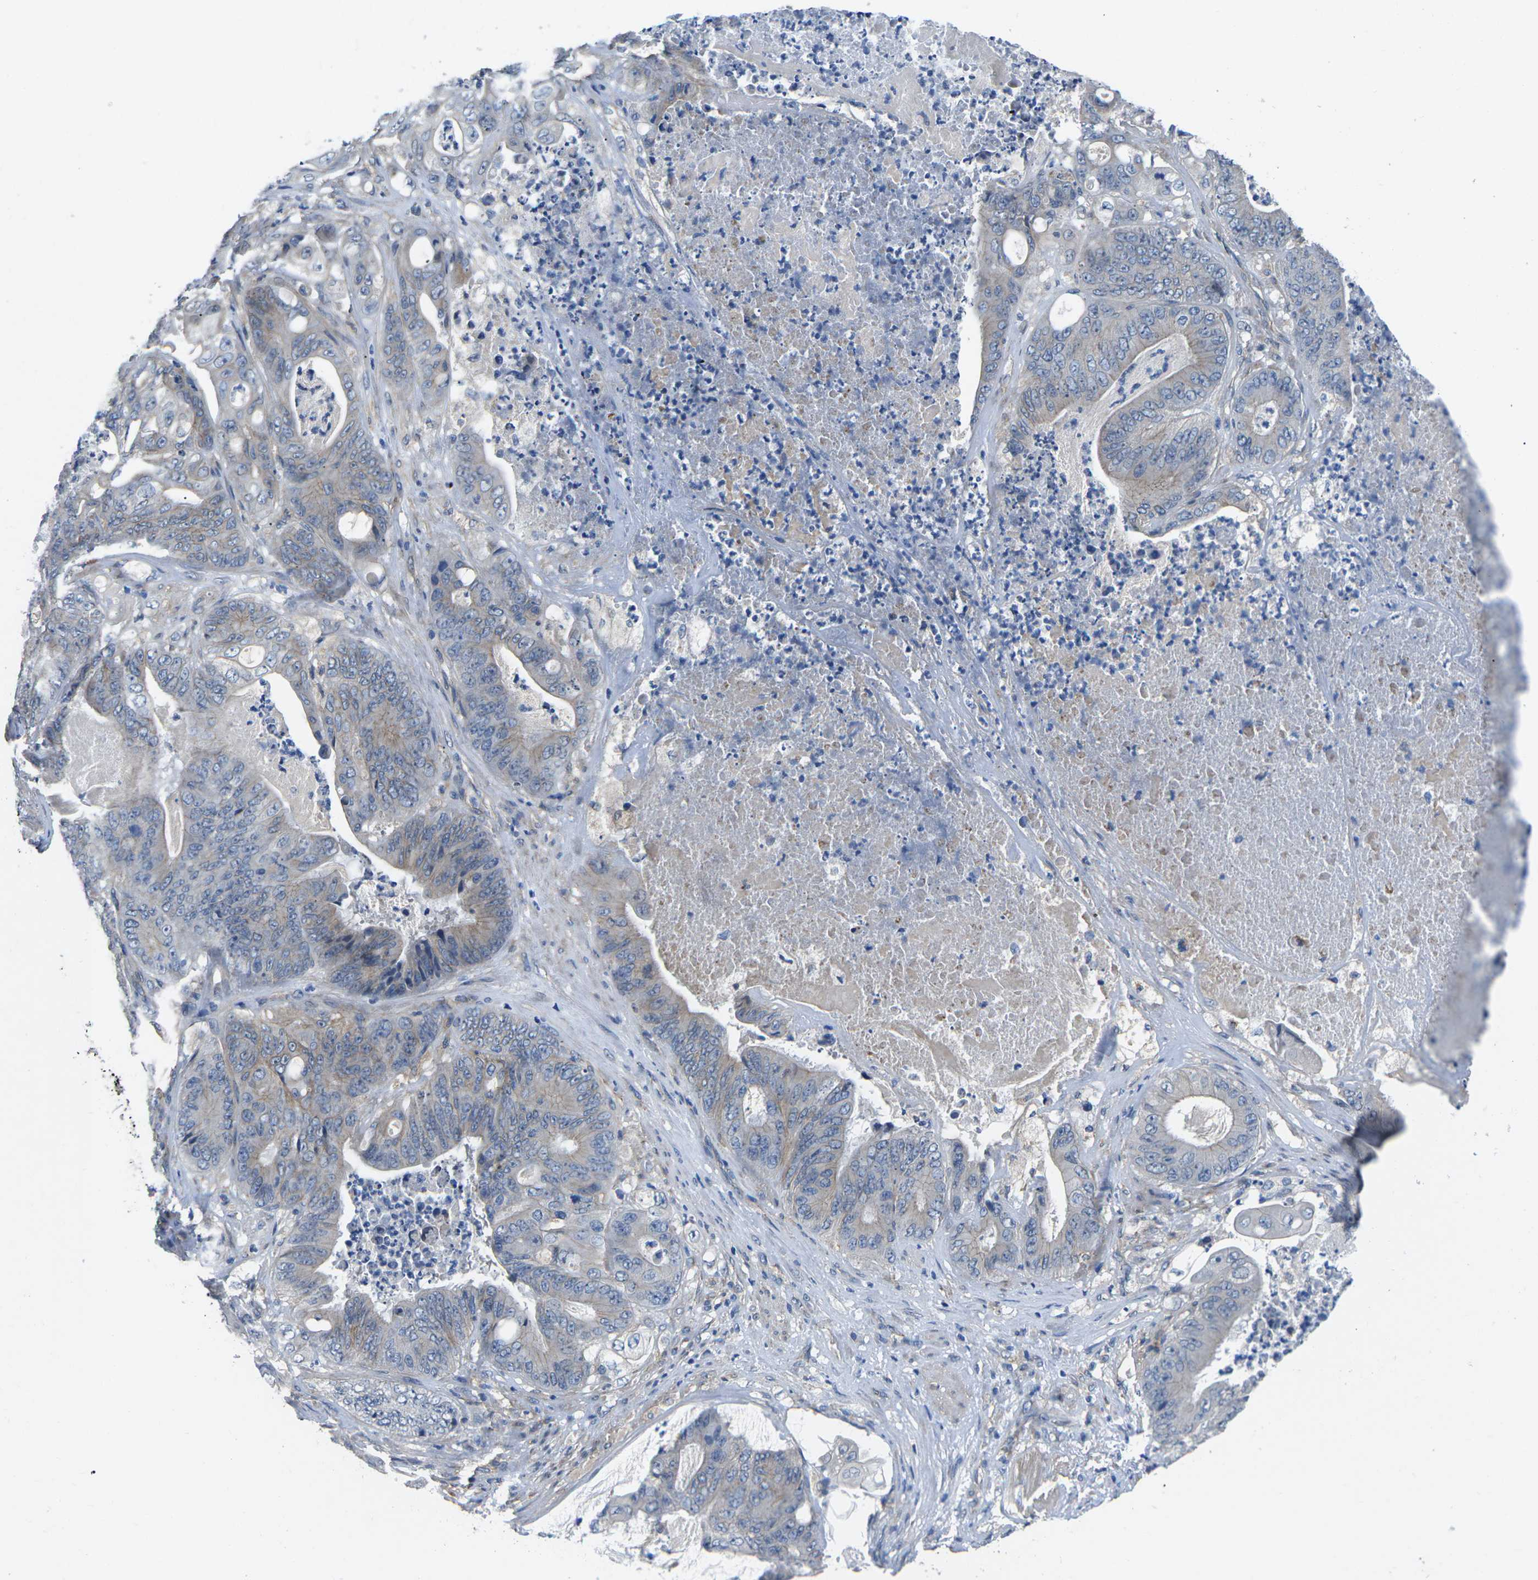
{"staining": {"intensity": "weak", "quantity": "25%-75%", "location": "cytoplasmic/membranous"}, "tissue": "stomach cancer", "cell_type": "Tumor cells", "image_type": "cancer", "snomed": [{"axis": "morphology", "description": "Adenocarcinoma, NOS"}, {"axis": "topography", "description": "Stomach"}], "caption": "High-magnification brightfield microscopy of stomach adenocarcinoma stained with DAB (3,3'-diaminobenzidine) (brown) and counterstained with hematoxylin (blue). tumor cells exhibit weak cytoplasmic/membranous expression is present in about25%-75% of cells. Nuclei are stained in blue.", "gene": "CTNND1", "patient": {"sex": "female", "age": 73}}